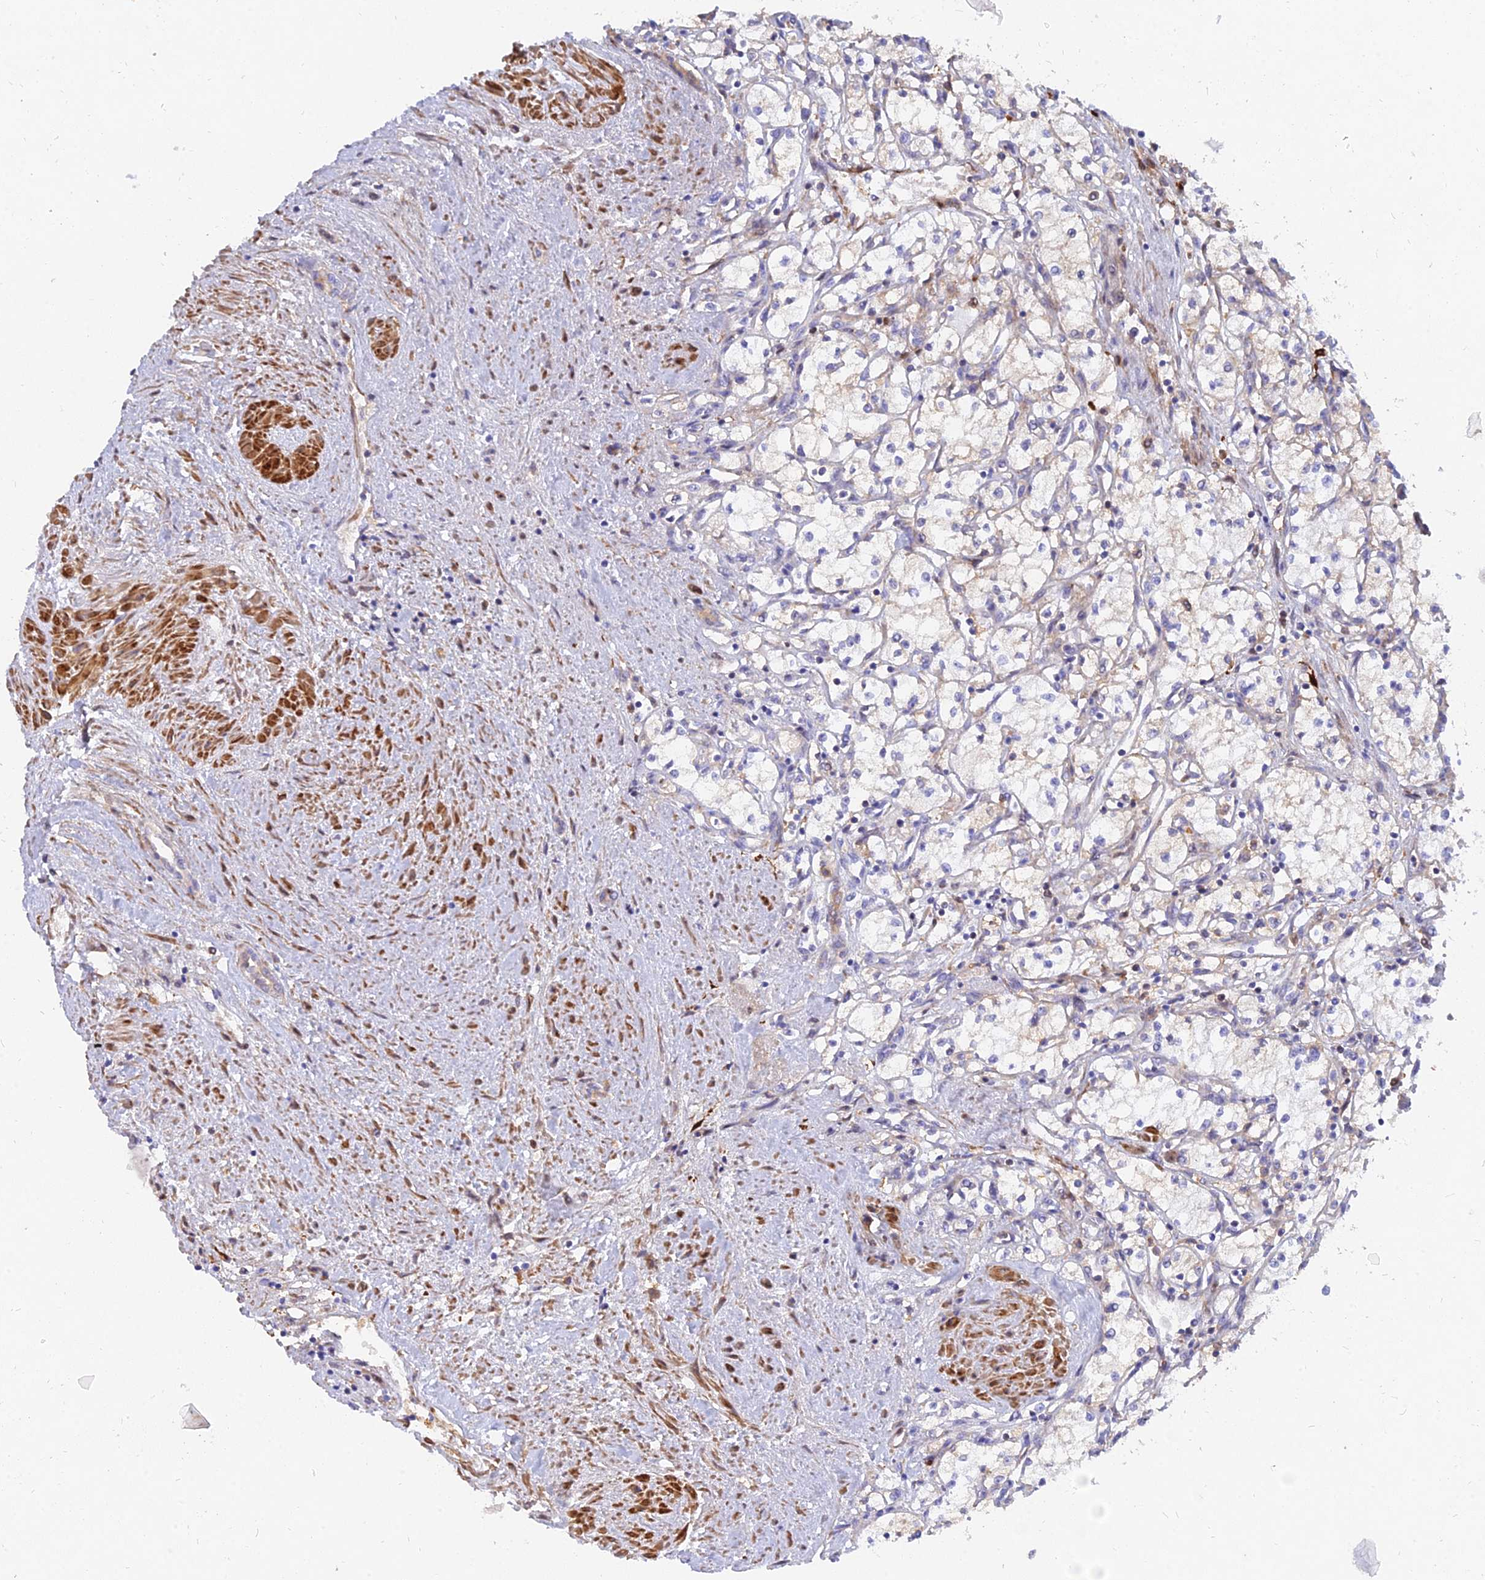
{"staining": {"intensity": "weak", "quantity": "<25%", "location": "cytoplasmic/membranous"}, "tissue": "renal cancer", "cell_type": "Tumor cells", "image_type": "cancer", "snomed": [{"axis": "morphology", "description": "Adenocarcinoma, NOS"}, {"axis": "topography", "description": "Kidney"}], "caption": "Tumor cells are negative for brown protein staining in renal adenocarcinoma.", "gene": "MROH1", "patient": {"sex": "male", "age": 59}}